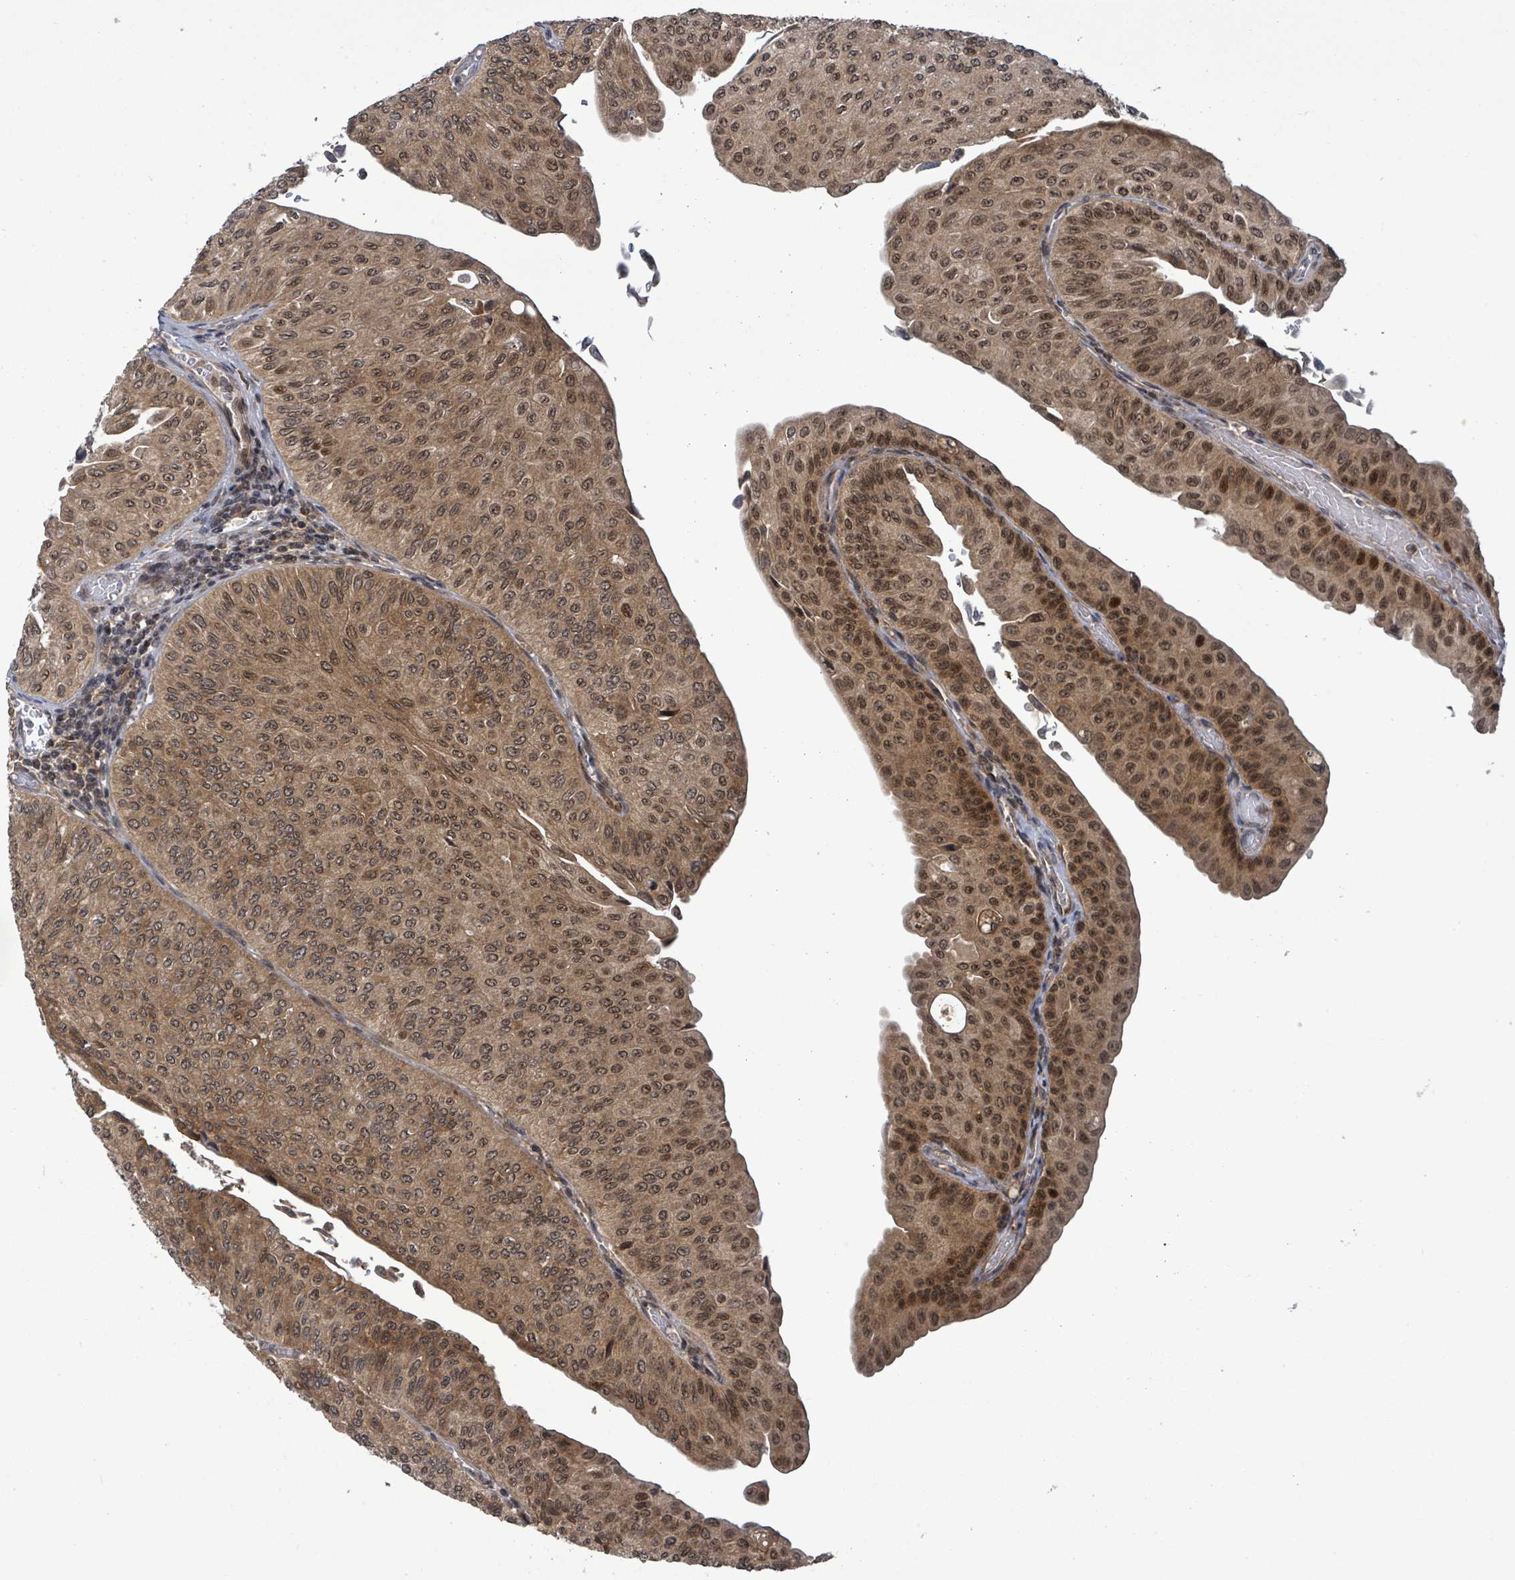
{"staining": {"intensity": "moderate", "quantity": ">75%", "location": "cytoplasmic/membranous,nuclear"}, "tissue": "urothelial cancer", "cell_type": "Tumor cells", "image_type": "cancer", "snomed": [{"axis": "morphology", "description": "Urothelial carcinoma, NOS"}, {"axis": "topography", "description": "Urinary bladder"}], "caption": "IHC (DAB (3,3'-diaminobenzidine)) staining of transitional cell carcinoma reveals moderate cytoplasmic/membranous and nuclear protein positivity in approximately >75% of tumor cells. (brown staining indicates protein expression, while blue staining denotes nuclei).", "gene": "FBXO6", "patient": {"sex": "male", "age": 59}}